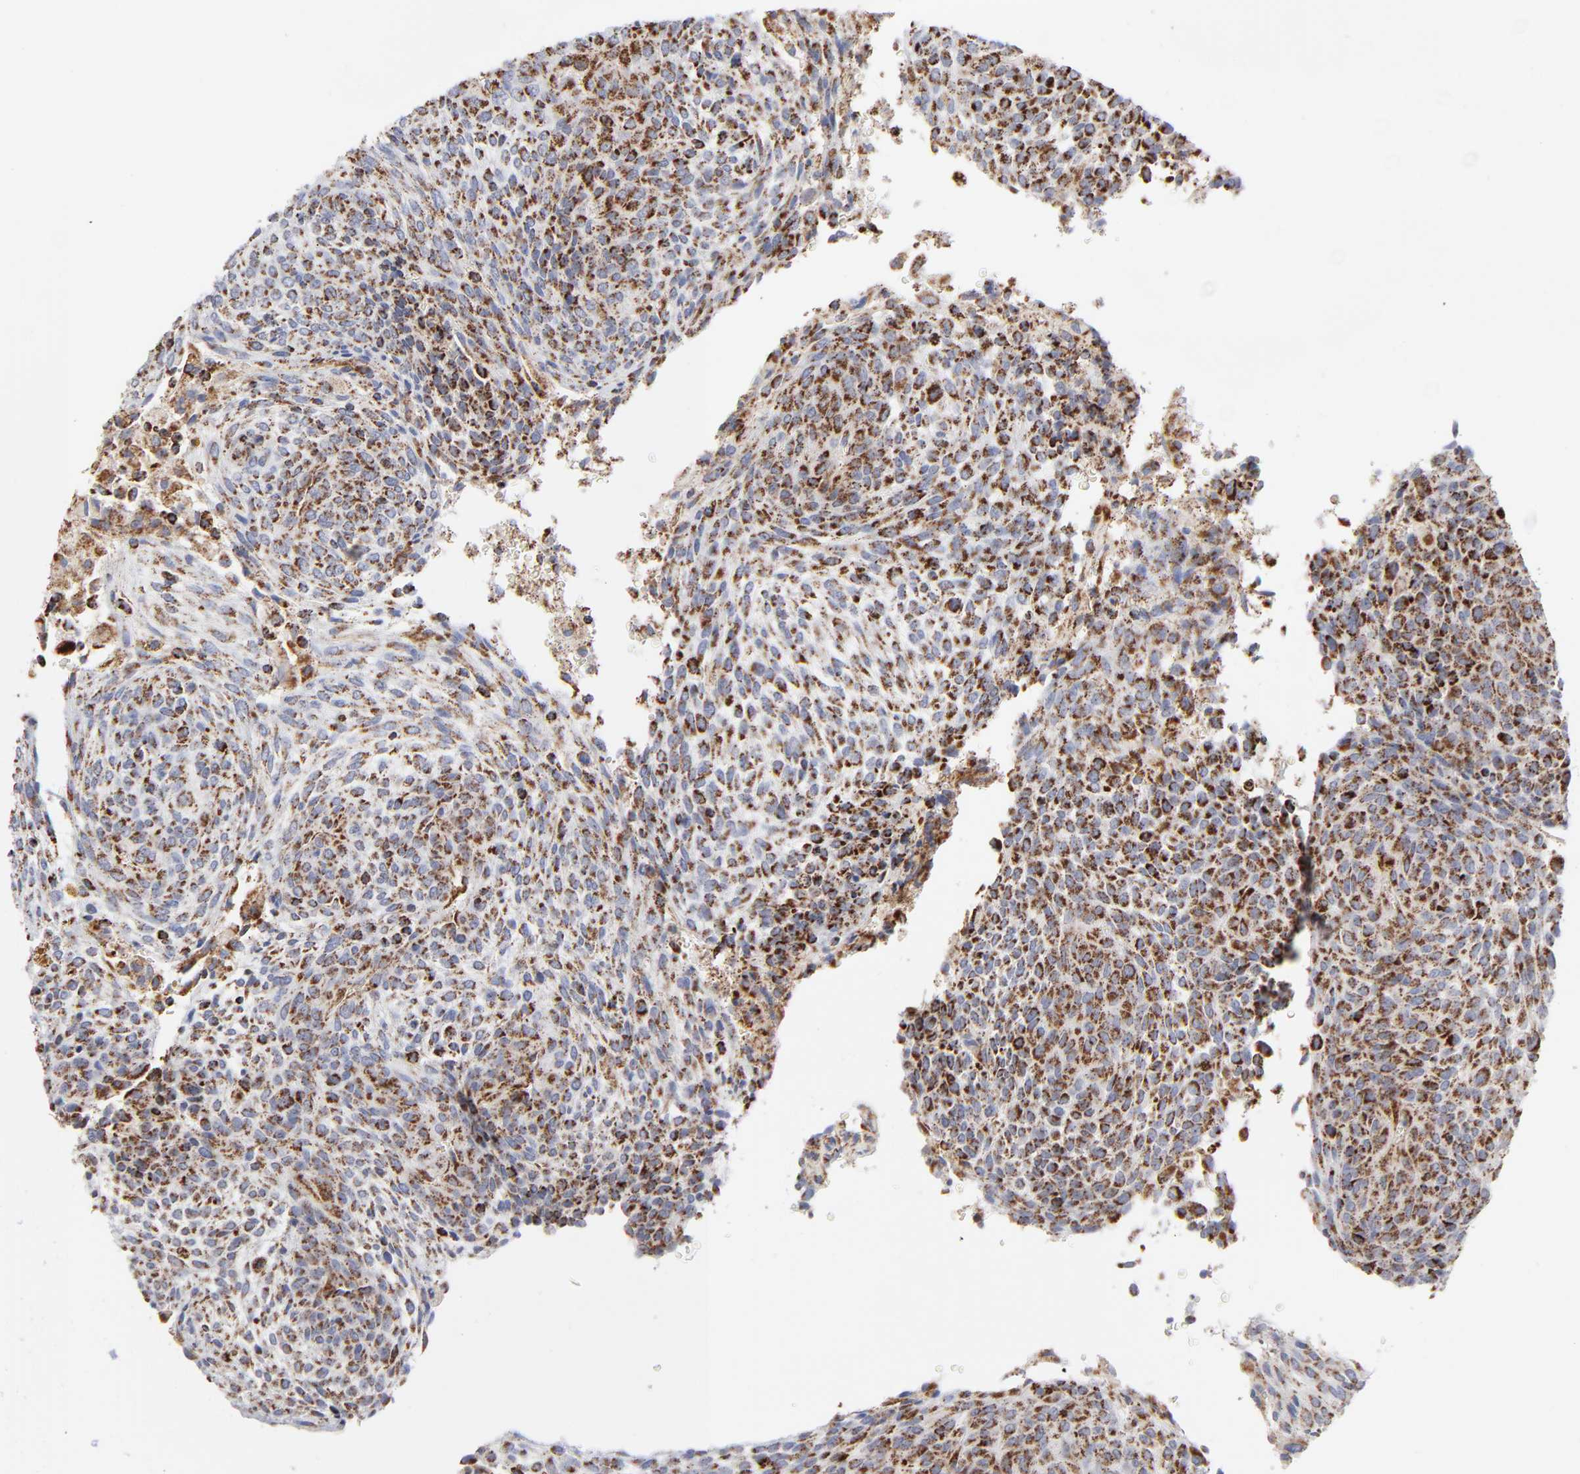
{"staining": {"intensity": "moderate", "quantity": ">75%", "location": "cytoplasmic/membranous"}, "tissue": "glioma", "cell_type": "Tumor cells", "image_type": "cancer", "snomed": [{"axis": "morphology", "description": "Glioma, malignant, High grade"}, {"axis": "topography", "description": "Cerebral cortex"}], "caption": "A high-resolution histopathology image shows IHC staining of high-grade glioma (malignant), which reveals moderate cytoplasmic/membranous staining in approximately >75% of tumor cells.", "gene": "ASB3", "patient": {"sex": "female", "age": 55}}